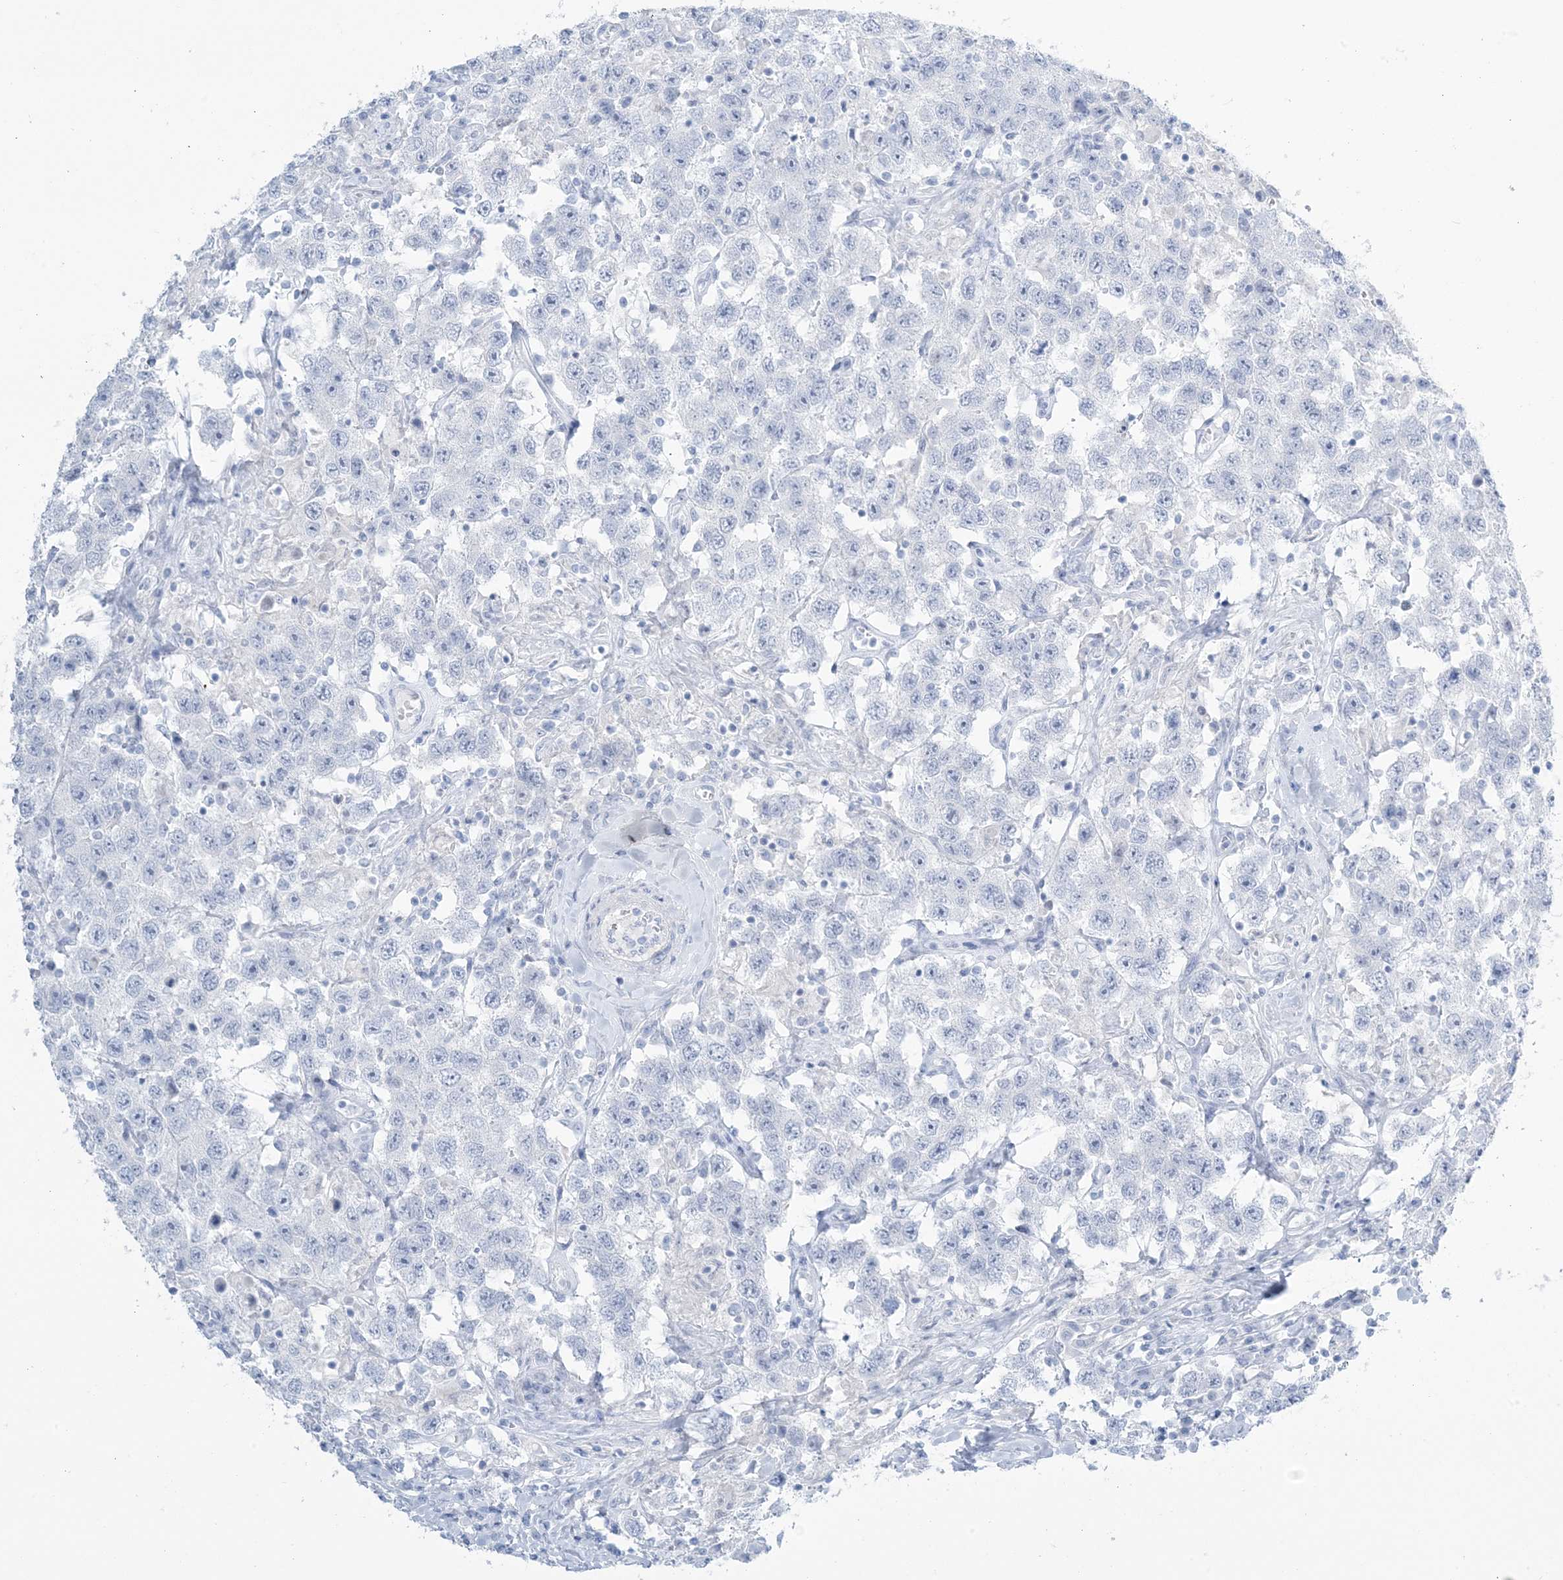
{"staining": {"intensity": "negative", "quantity": "none", "location": "none"}, "tissue": "testis cancer", "cell_type": "Tumor cells", "image_type": "cancer", "snomed": [{"axis": "morphology", "description": "Seminoma, NOS"}, {"axis": "topography", "description": "Testis"}], "caption": "This histopathology image is of testis cancer (seminoma) stained with immunohistochemistry (IHC) to label a protein in brown with the nuclei are counter-stained blue. There is no expression in tumor cells. Brightfield microscopy of immunohistochemistry (IHC) stained with DAB (brown) and hematoxylin (blue), captured at high magnification.", "gene": "AGXT", "patient": {"sex": "male", "age": 41}}